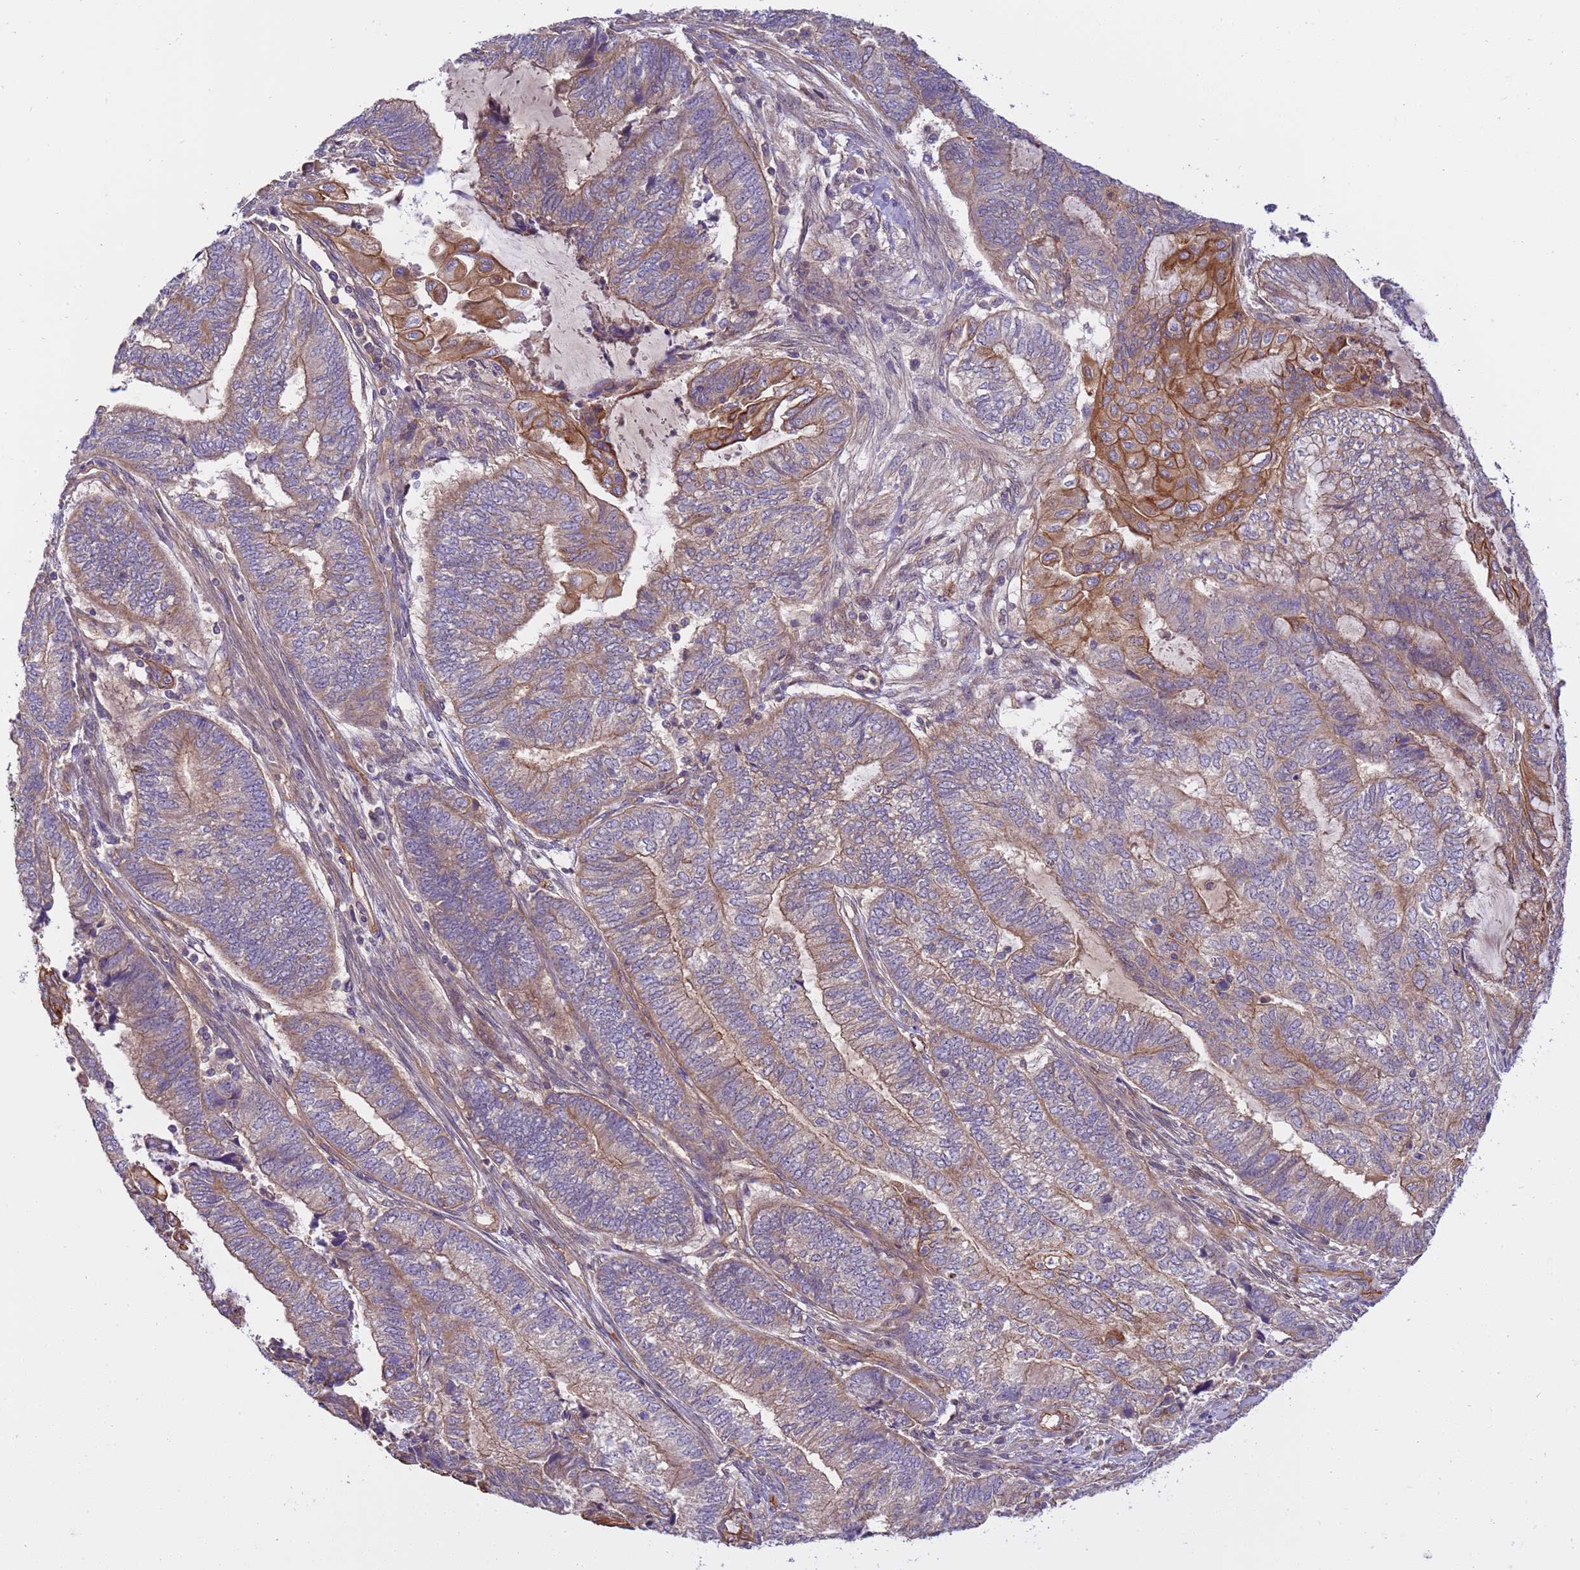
{"staining": {"intensity": "strong", "quantity": "25%-75%", "location": "cytoplasmic/membranous"}, "tissue": "endometrial cancer", "cell_type": "Tumor cells", "image_type": "cancer", "snomed": [{"axis": "morphology", "description": "Adenocarcinoma, NOS"}, {"axis": "topography", "description": "Uterus"}, {"axis": "topography", "description": "Endometrium"}], "caption": "Protein staining of adenocarcinoma (endometrial) tissue demonstrates strong cytoplasmic/membranous expression in about 25%-75% of tumor cells.", "gene": "SMCO3", "patient": {"sex": "female", "age": 70}}